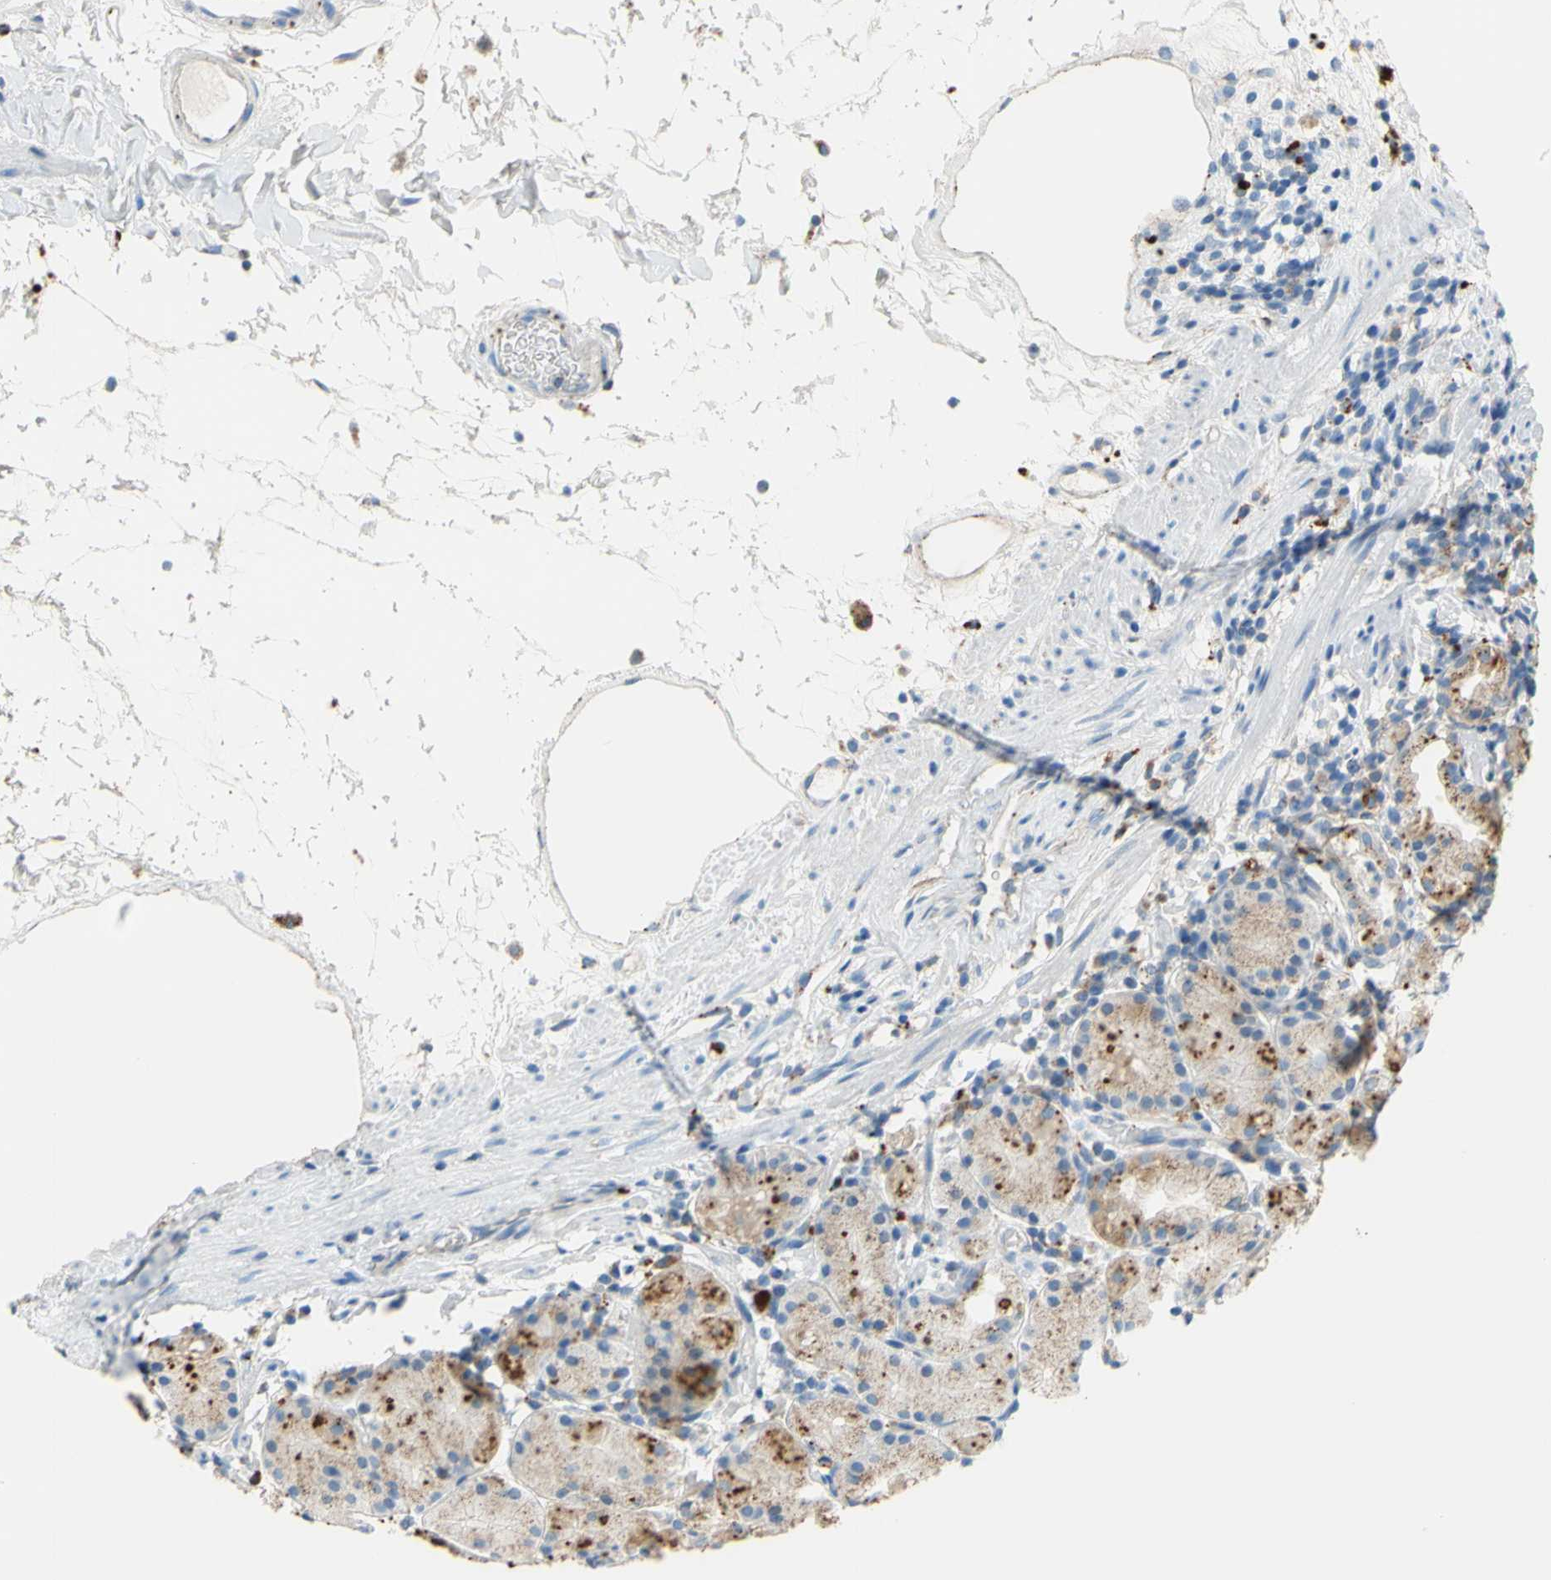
{"staining": {"intensity": "moderate", "quantity": ">75%", "location": "cytoplasmic/membranous"}, "tissue": "stomach", "cell_type": "Glandular cells", "image_type": "normal", "snomed": [{"axis": "morphology", "description": "Normal tissue, NOS"}, {"axis": "topography", "description": "Stomach"}, {"axis": "topography", "description": "Stomach, lower"}], "caption": "Immunohistochemistry (DAB) staining of benign stomach shows moderate cytoplasmic/membranous protein staining in approximately >75% of glandular cells. Nuclei are stained in blue.", "gene": "CTSD", "patient": {"sex": "female", "age": 75}}